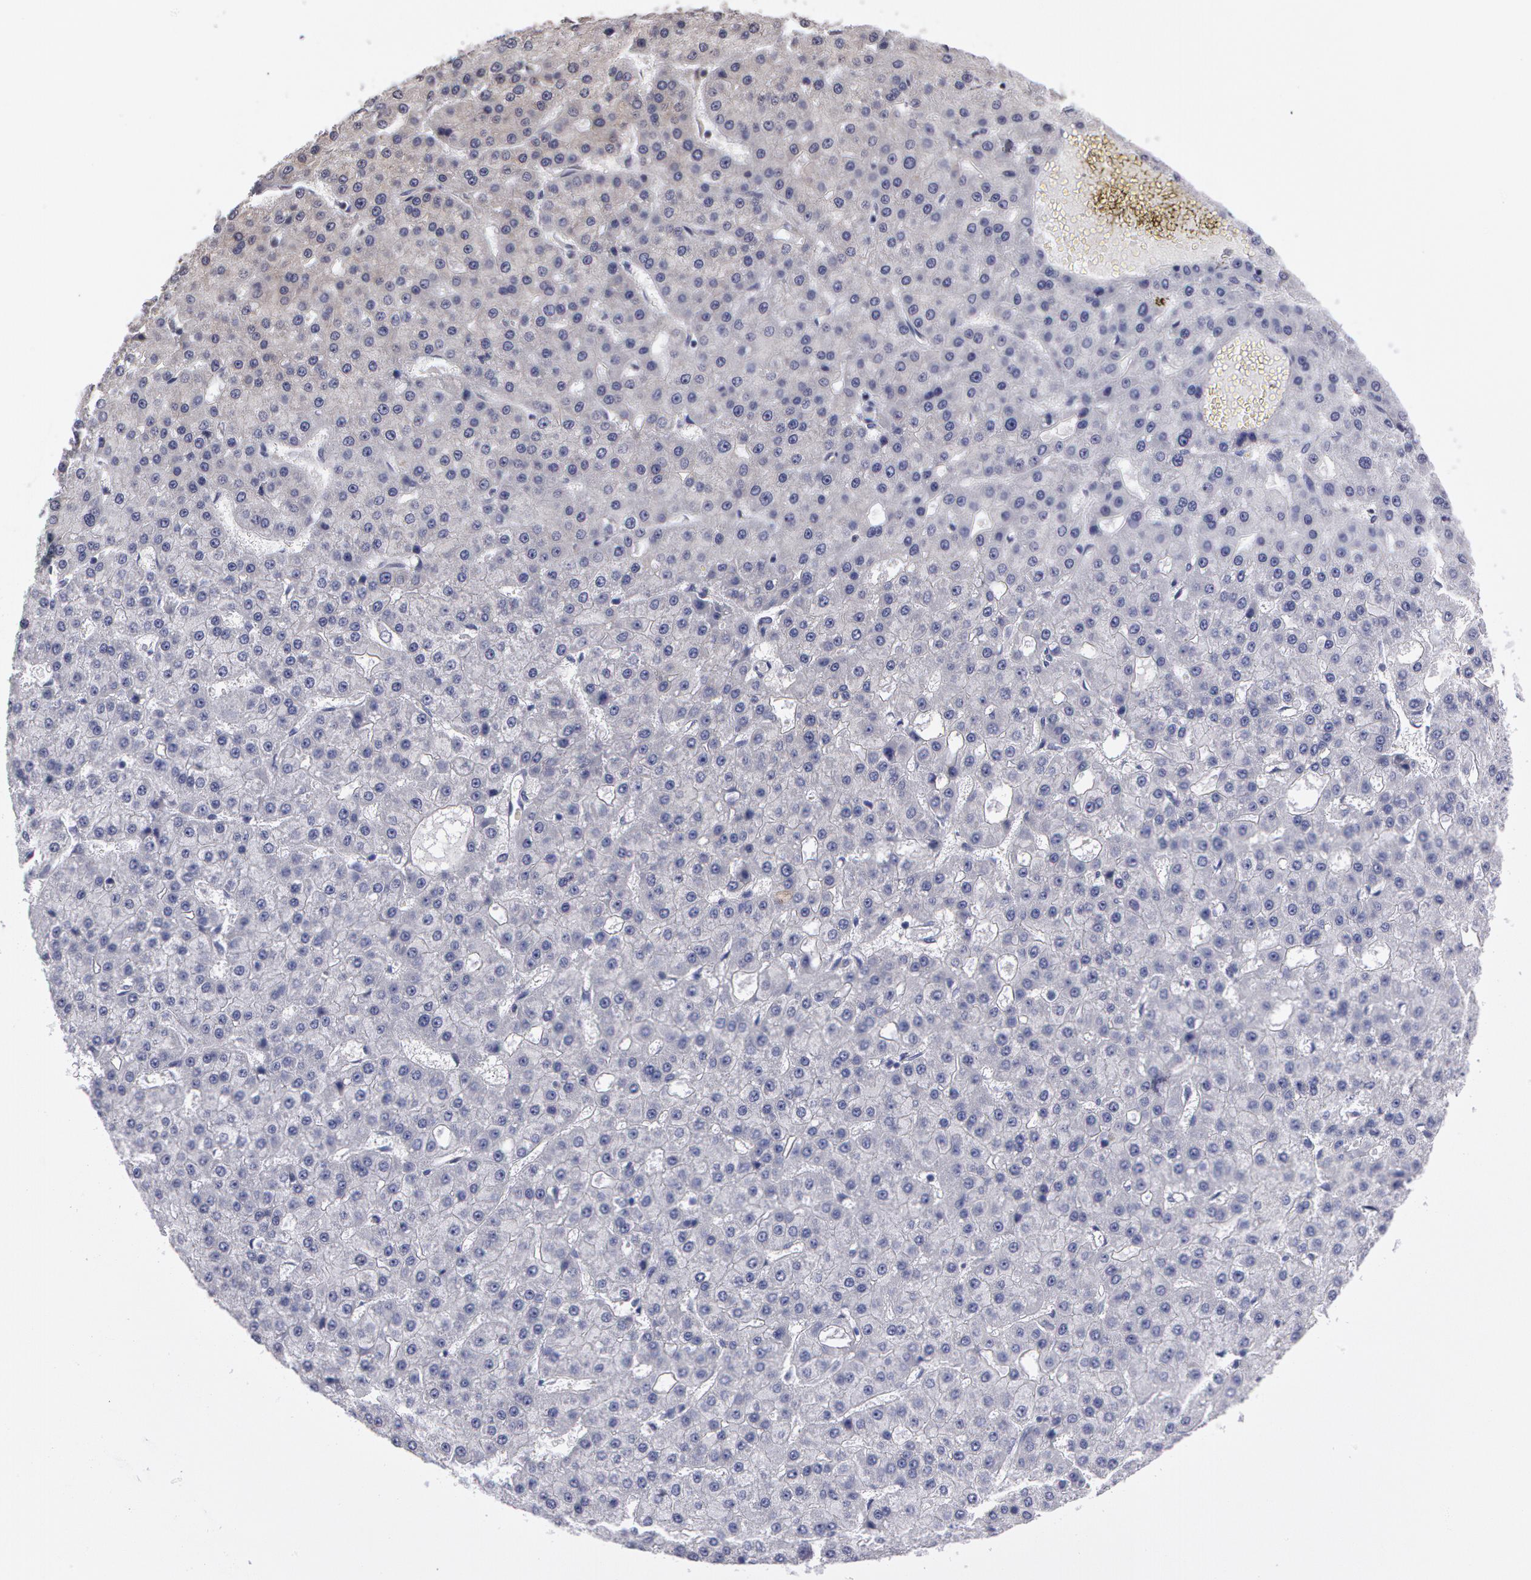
{"staining": {"intensity": "negative", "quantity": "none", "location": "none"}, "tissue": "liver cancer", "cell_type": "Tumor cells", "image_type": "cancer", "snomed": [{"axis": "morphology", "description": "Carcinoma, Hepatocellular, NOS"}, {"axis": "topography", "description": "Liver"}], "caption": "Human liver cancer (hepatocellular carcinoma) stained for a protein using immunohistochemistry (IHC) exhibits no staining in tumor cells.", "gene": "STX5", "patient": {"sex": "male", "age": 47}}